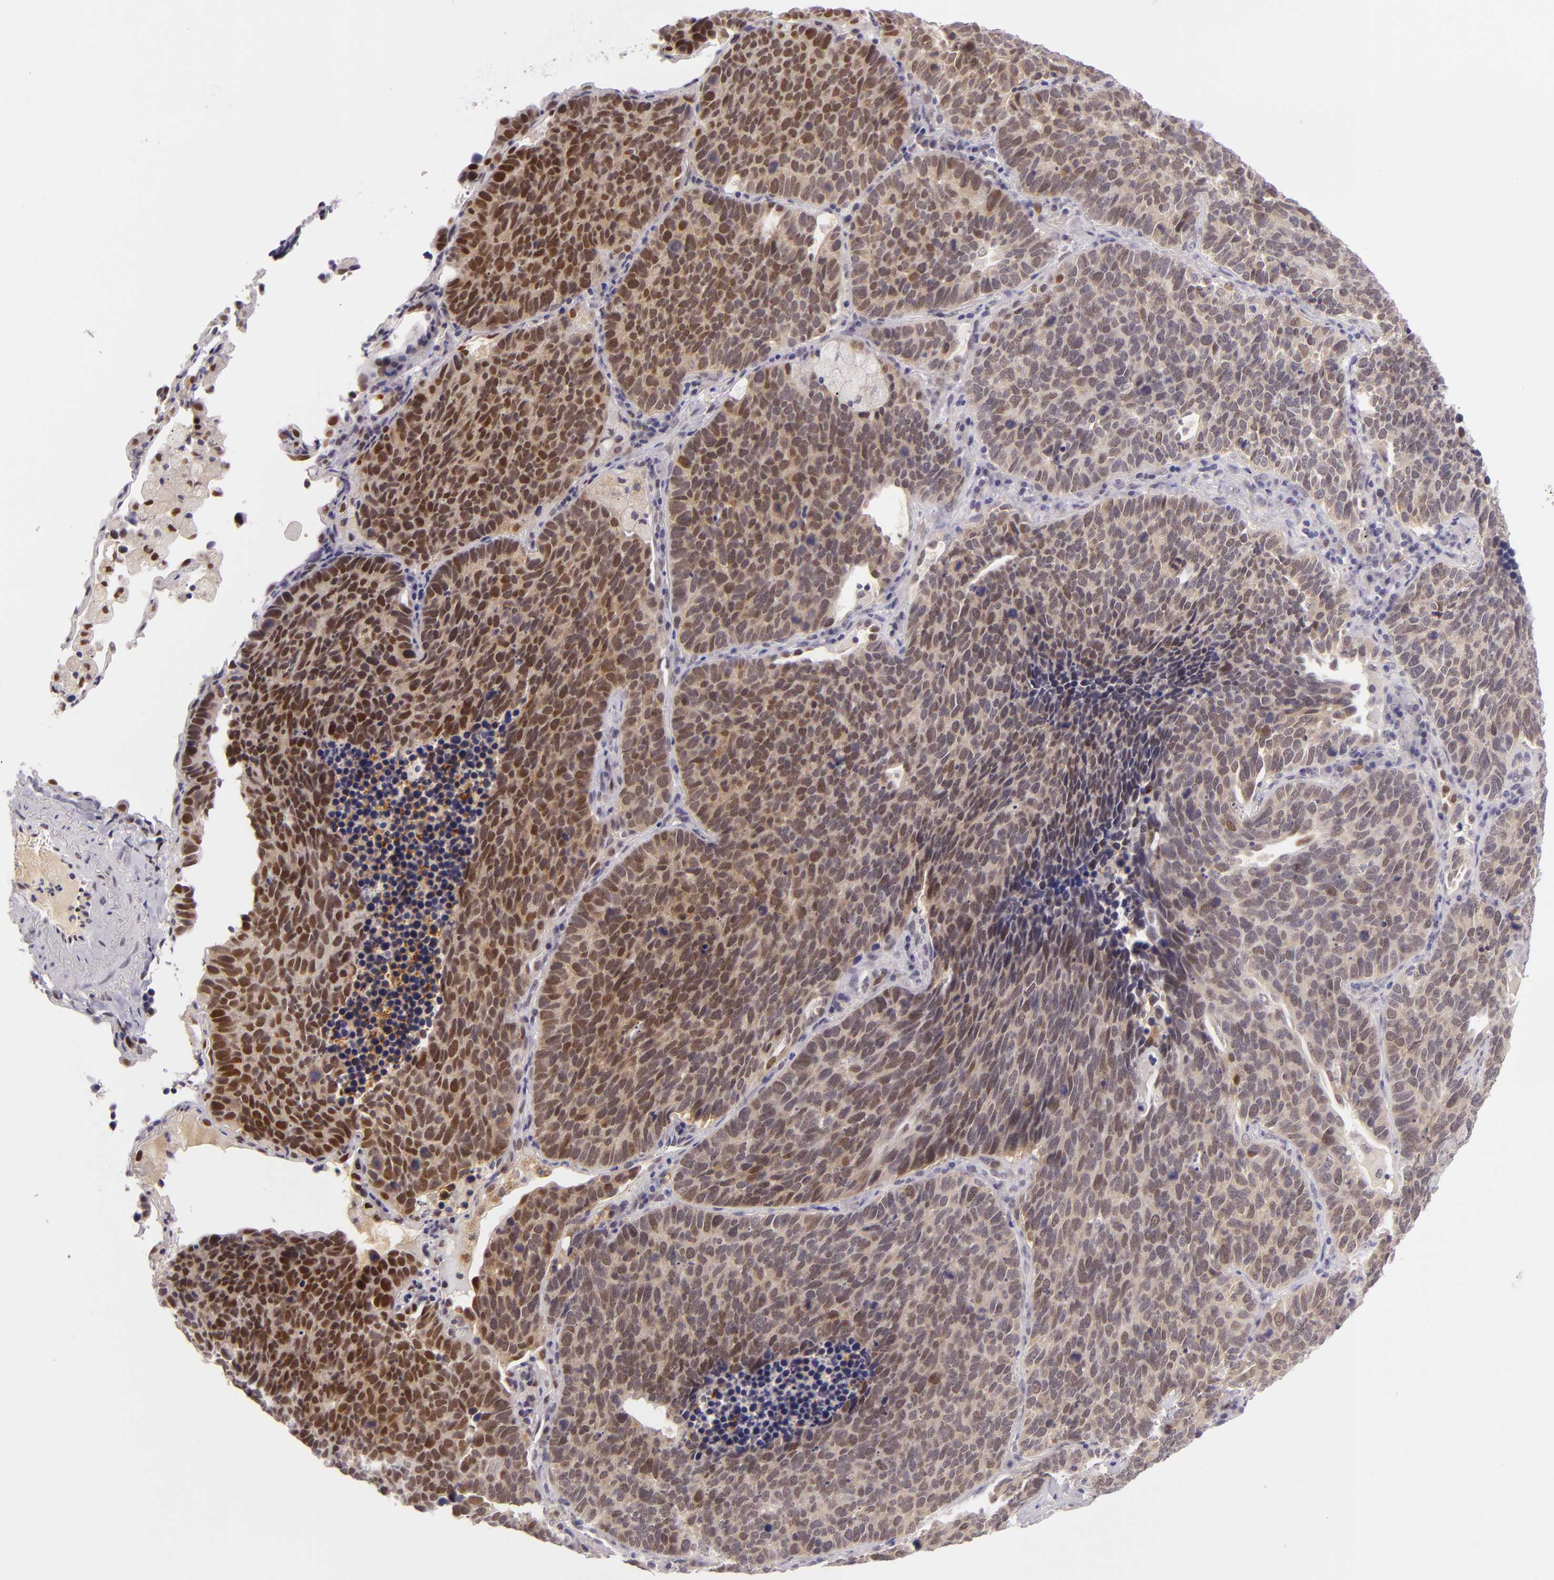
{"staining": {"intensity": "strong", "quantity": "25%-75%", "location": "cytoplasmic/membranous,nuclear"}, "tissue": "lung cancer", "cell_type": "Tumor cells", "image_type": "cancer", "snomed": [{"axis": "morphology", "description": "Neoplasm, malignant, NOS"}, {"axis": "topography", "description": "Lung"}], "caption": "An immunohistochemistry (IHC) photomicrograph of tumor tissue is shown. Protein staining in brown labels strong cytoplasmic/membranous and nuclear positivity in lung neoplasm (malignant) within tumor cells.", "gene": "CSE1L", "patient": {"sex": "female", "age": 75}}